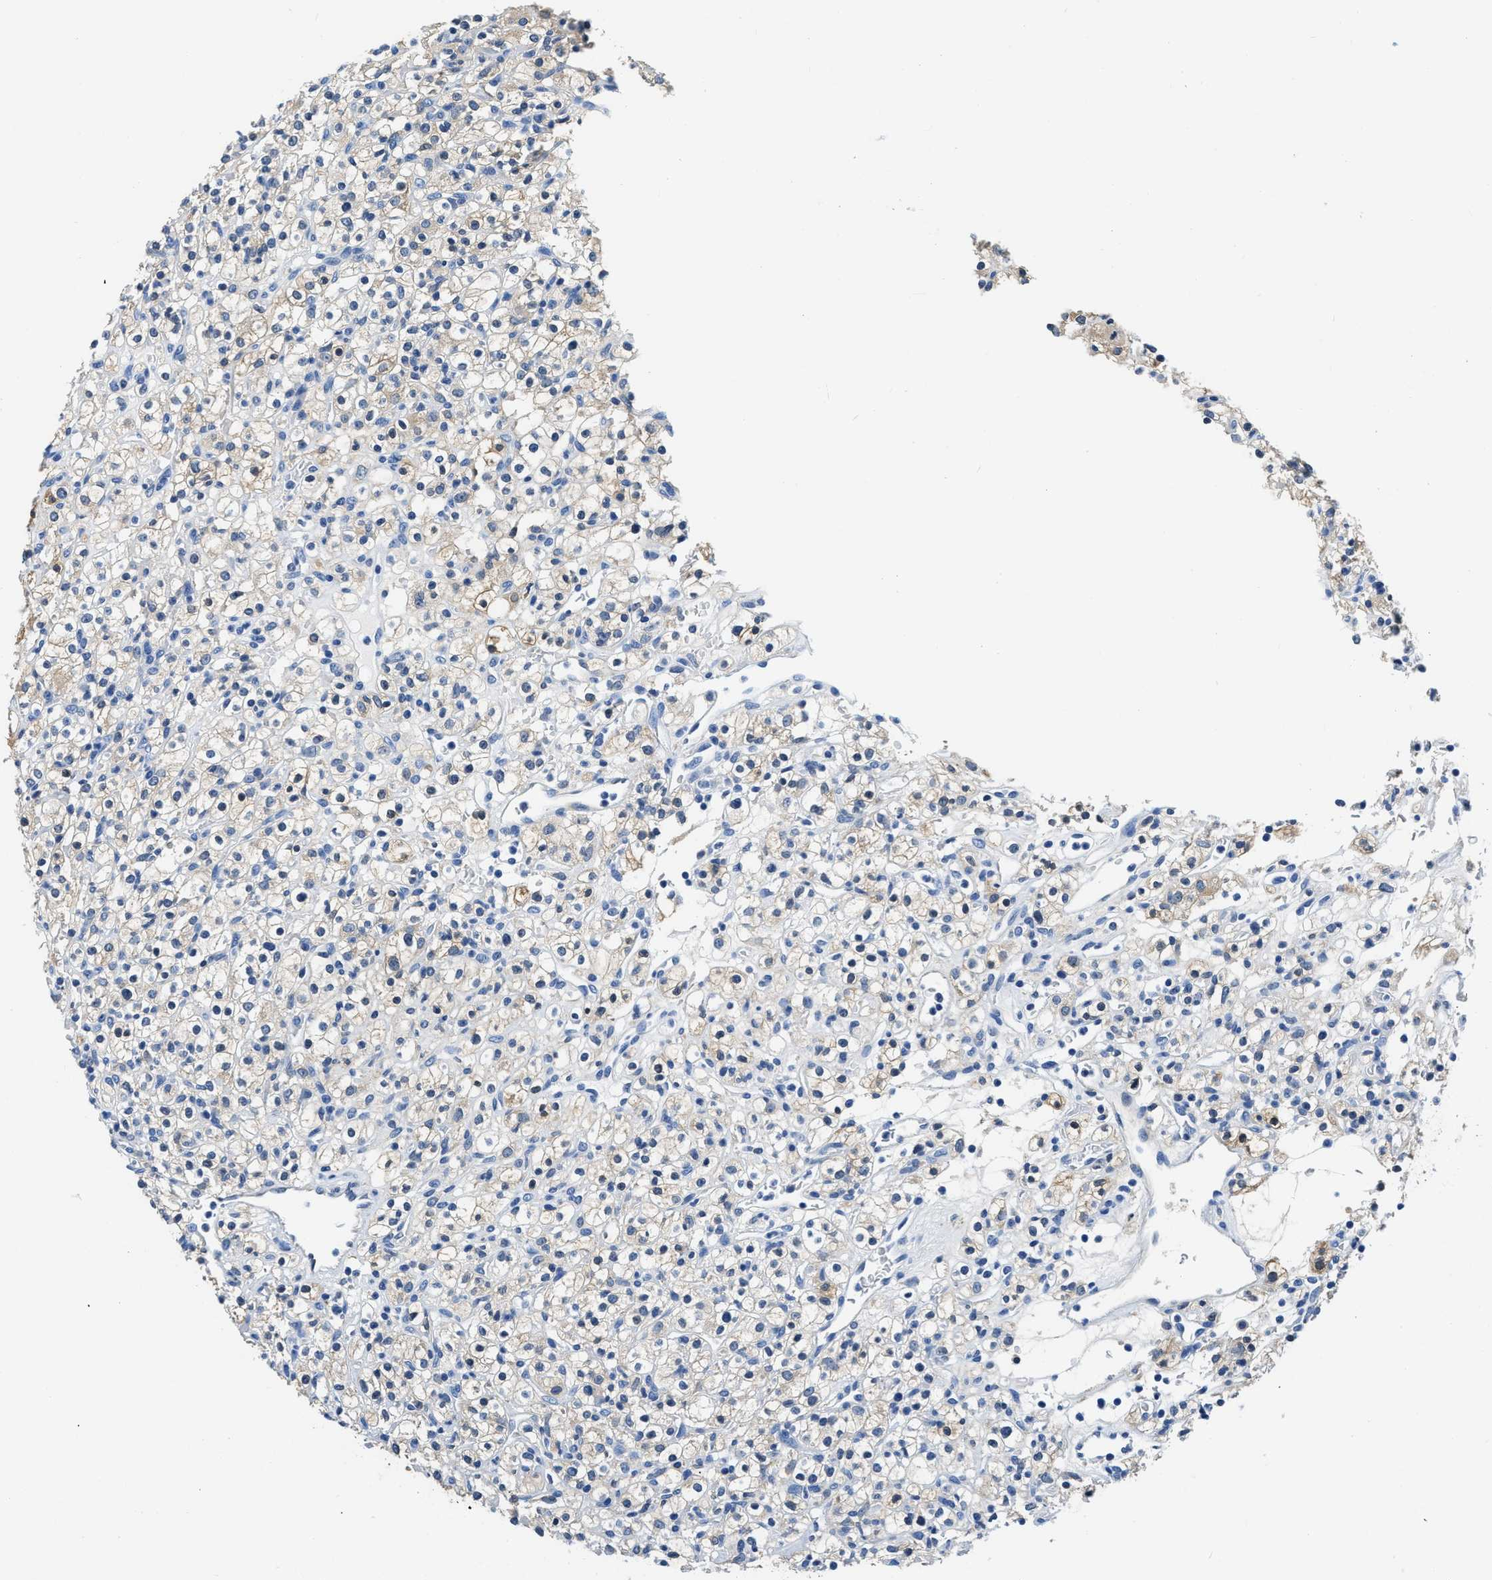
{"staining": {"intensity": "moderate", "quantity": "<25%", "location": "cytoplasmic/membranous"}, "tissue": "renal cancer", "cell_type": "Tumor cells", "image_type": "cancer", "snomed": [{"axis": "morphology", "description": "Normal tissue, NOS"}, {"axis": "morphology", "description": "Adenocarcinoma, NOS"}, {"axis": "topography", "description": "Kidney"}], "caption": "DAB immunohistochemical staining of renal cancer exhibits moderate cytoplasmic/membranous protein staining in about <25% of tumor cells.", "gene": "ZDHHC13", "patient": {"sex": "female", "age": 72}}